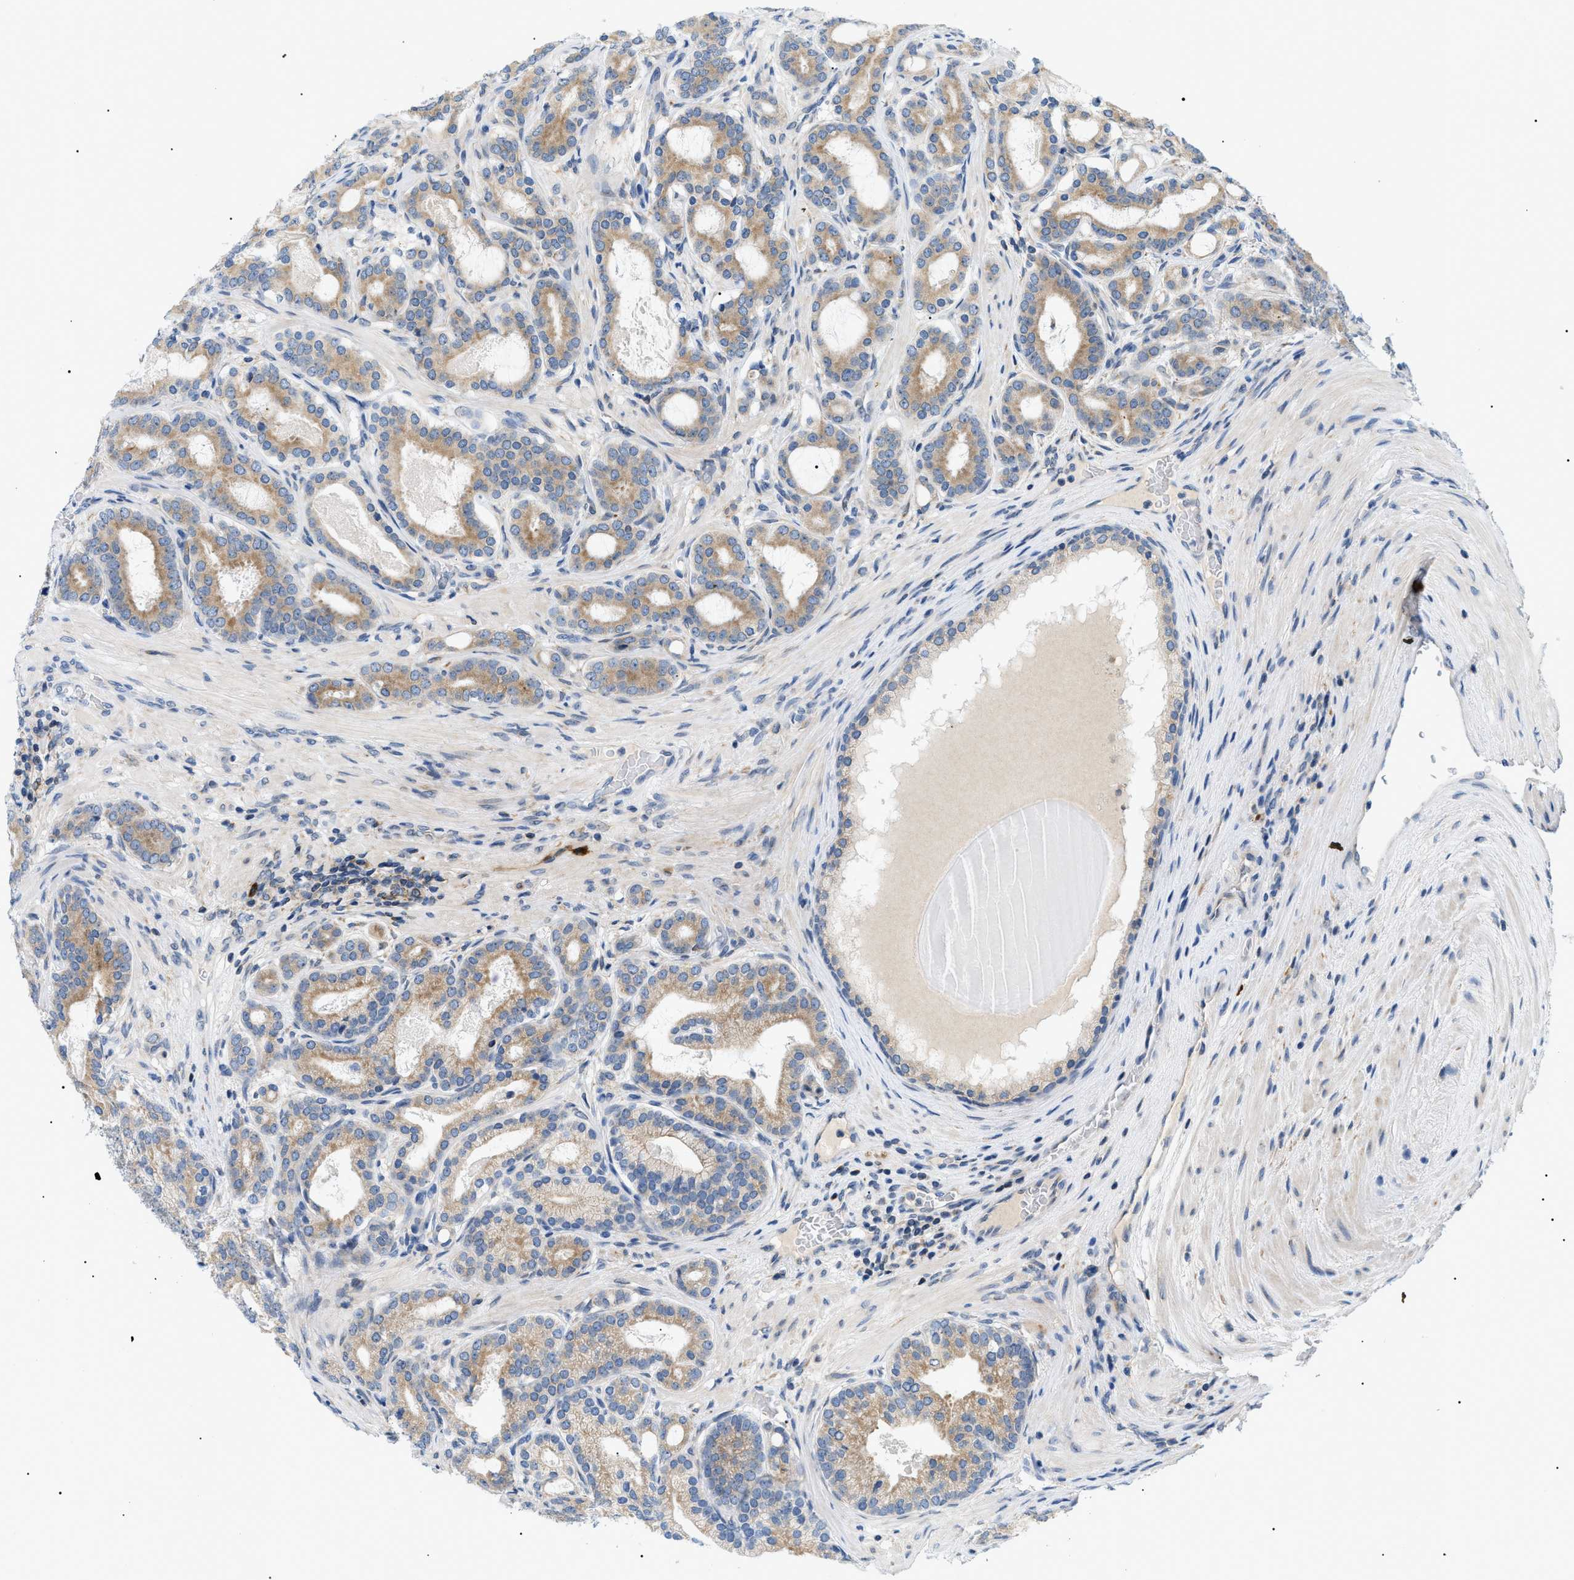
{"staining": {"intensity": "moderate", "quantity": ">75%", "location": "cytoplasmic/membranous"}, "tissue": "prostate cancer", "cell_type": "Tumor cells", "image_type": "cancer", "snomed": [{"axis": "morphology", "description": "Adenocarcinoma, High grade"}, {"axis": "topography", "description": "Prostate"}], "caption": "The histopathology image reveals immunohistochemical staining of prostate cancer (adenocarcinoma (high-grade)). There is moderate cytoplasmic/membranous expression is appreciated in approximately >75% of tumor cells.", "gene": "DERL1", "patient": {"sex": "male", "age": 60}}